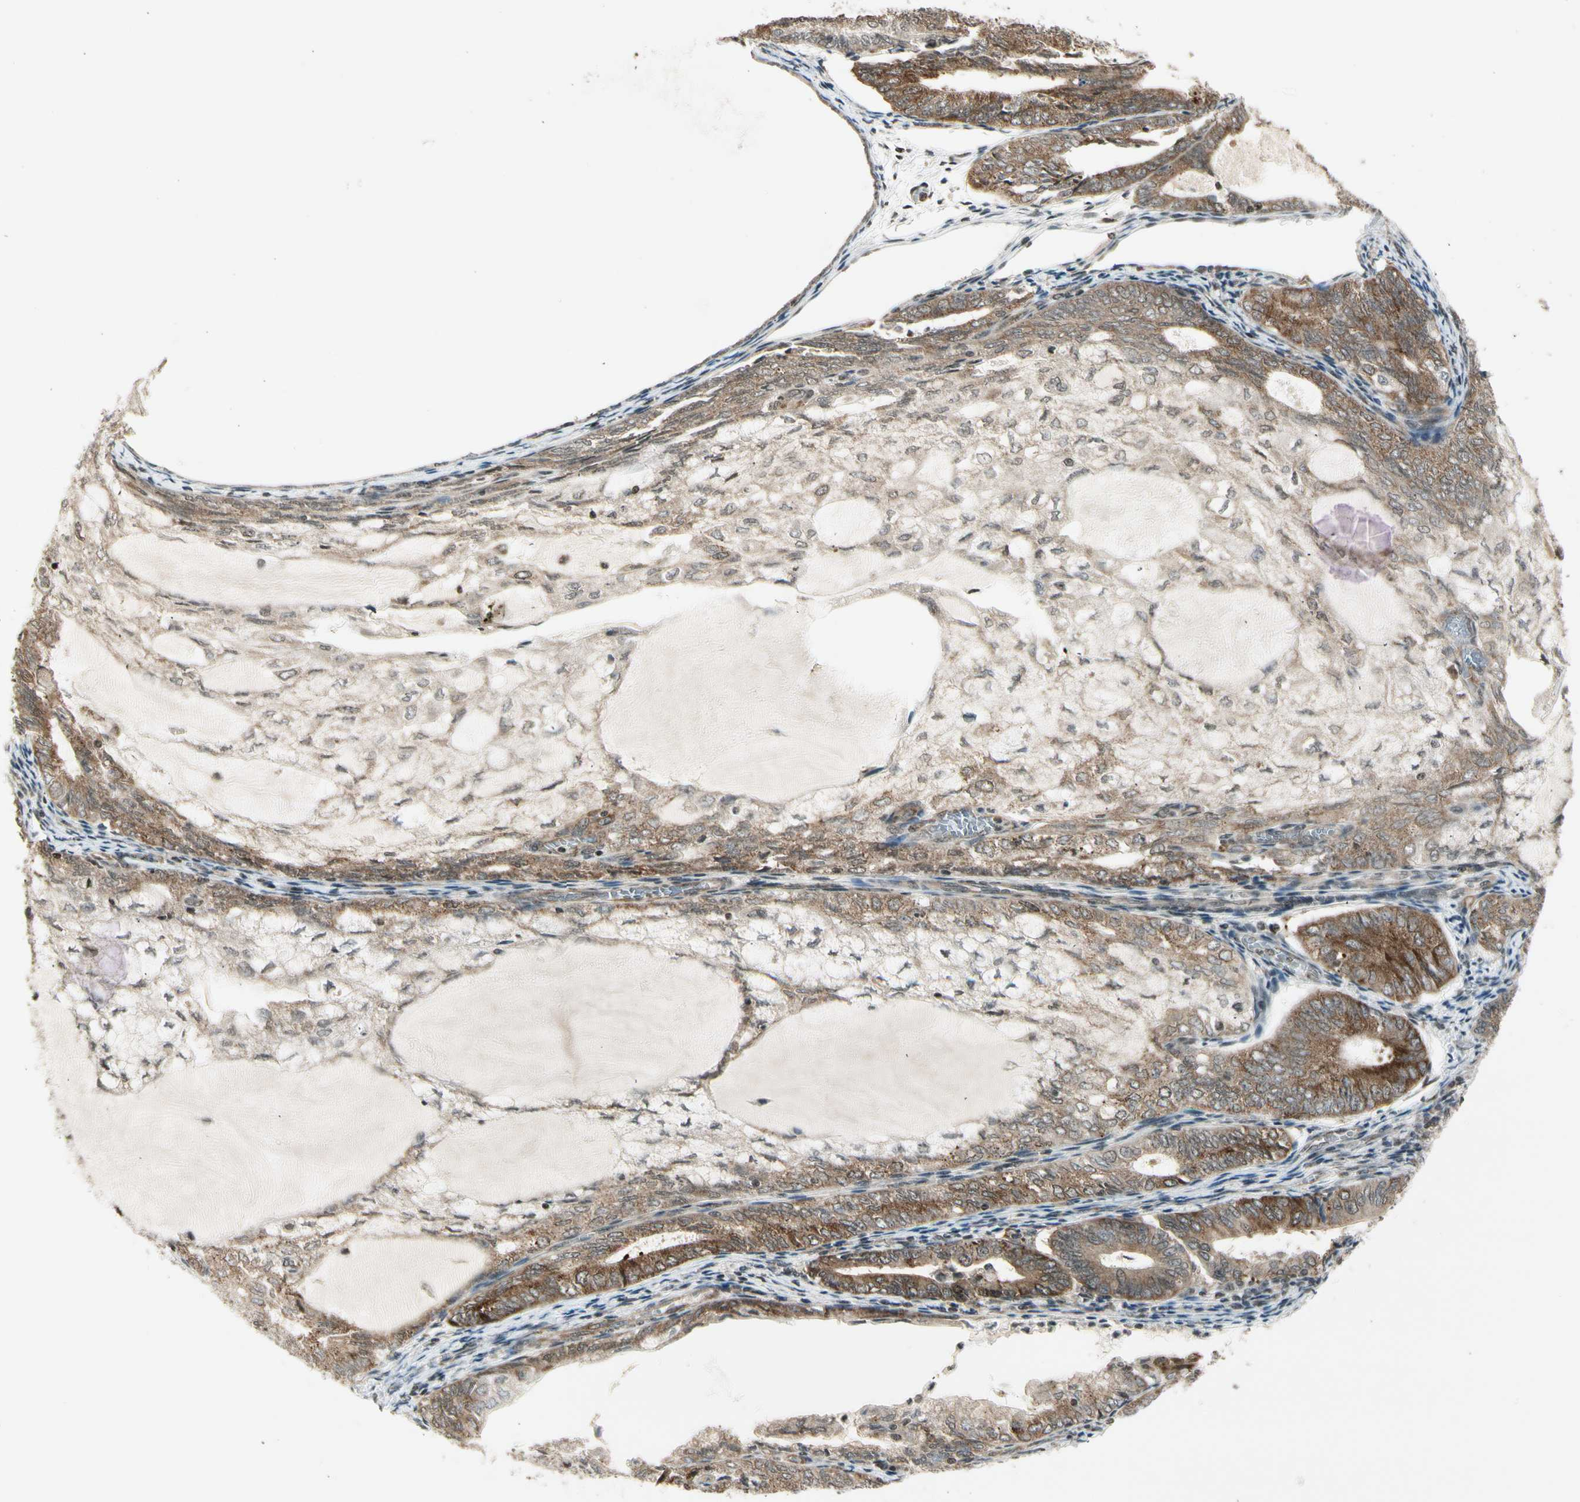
{"staining": {"intensity": "moderate", "quantity": "<25%", "location": "cytoplasmic/membranous"}, "tissue": "endometrial cancer", "cell_type": "Tumor cells", "image_type": "cancer", "snomed": [{"axis": "morphology", "description": "Adenocarcinoma, NOS"}, {"axis": "topography", "description": "Endometrium"}], "caption": "A high-resolution image shows IHC staining of endometrial cancer (adenocarcinoma), which exhibits moderate cytoplasmic/membranous staining in approximately <25% of tumor cells. The staining is performed using DAB (3,3'-diaminobenzidine) brown chromogen to label protein expression. The nuclei are counter-stained blue using hematoxylin.", "gene": "SMN2", "patient": {"sex": "female", "age": 81}}